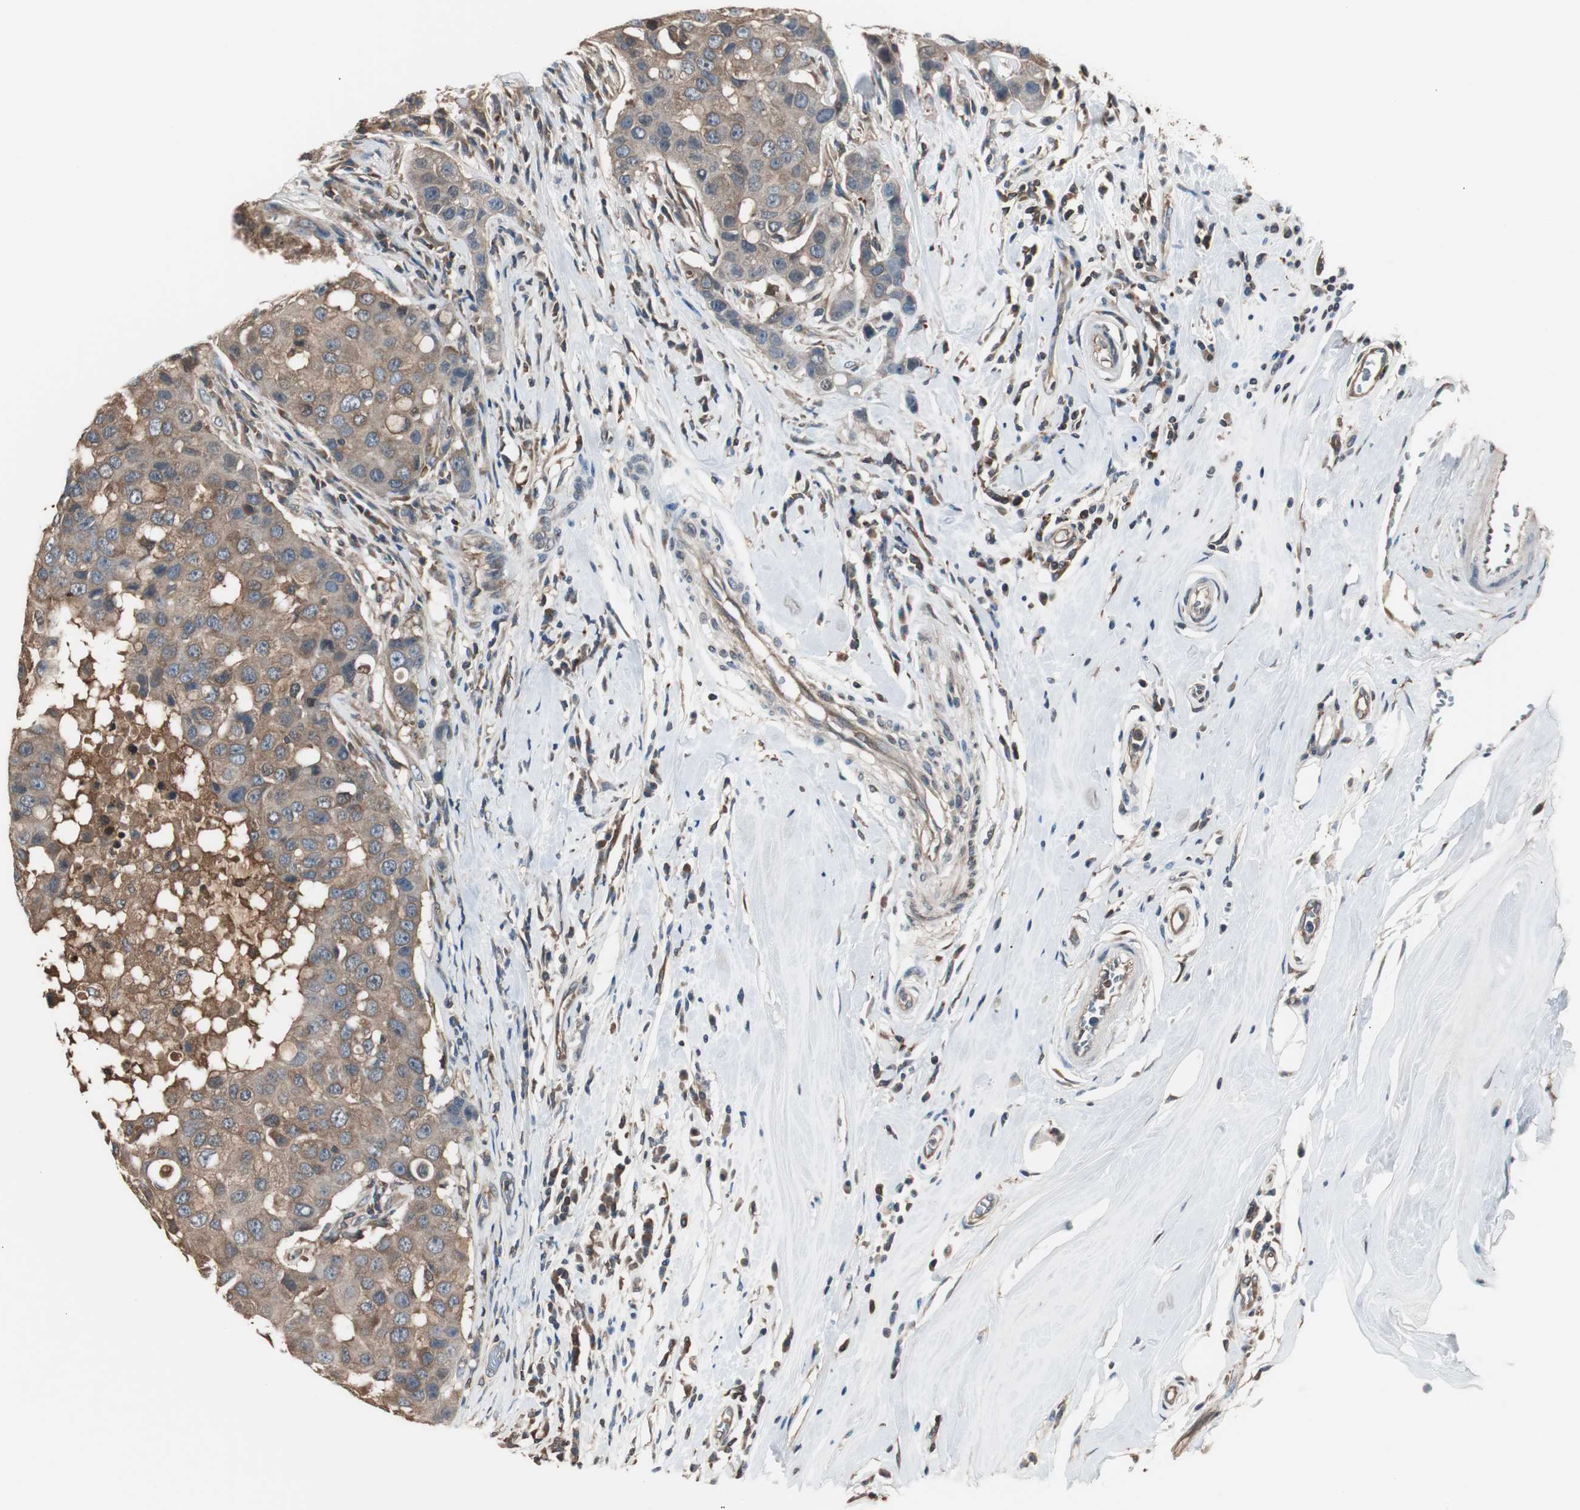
{"staining": {"intensity": "moderate", "quantity": ">75%", "location": "cytoplasmic/membranous"}, "tissue": "breast cancer", "cell_type": "Tumor cells", "image_type": "cancer", "snomed": [{"axis": "morphology", "description": "Duct carcinoma"}, {"axis": "topography", "description": "Breast"}], "caption": "This is a photomicrograph of immunohistochemistry staining of breast cancer, which shows moderate positivity in the cytoplasmic/membranous of tumor cells.", "gene": "CAPNS1", "patient": {"sex": "female", "age": 27}}